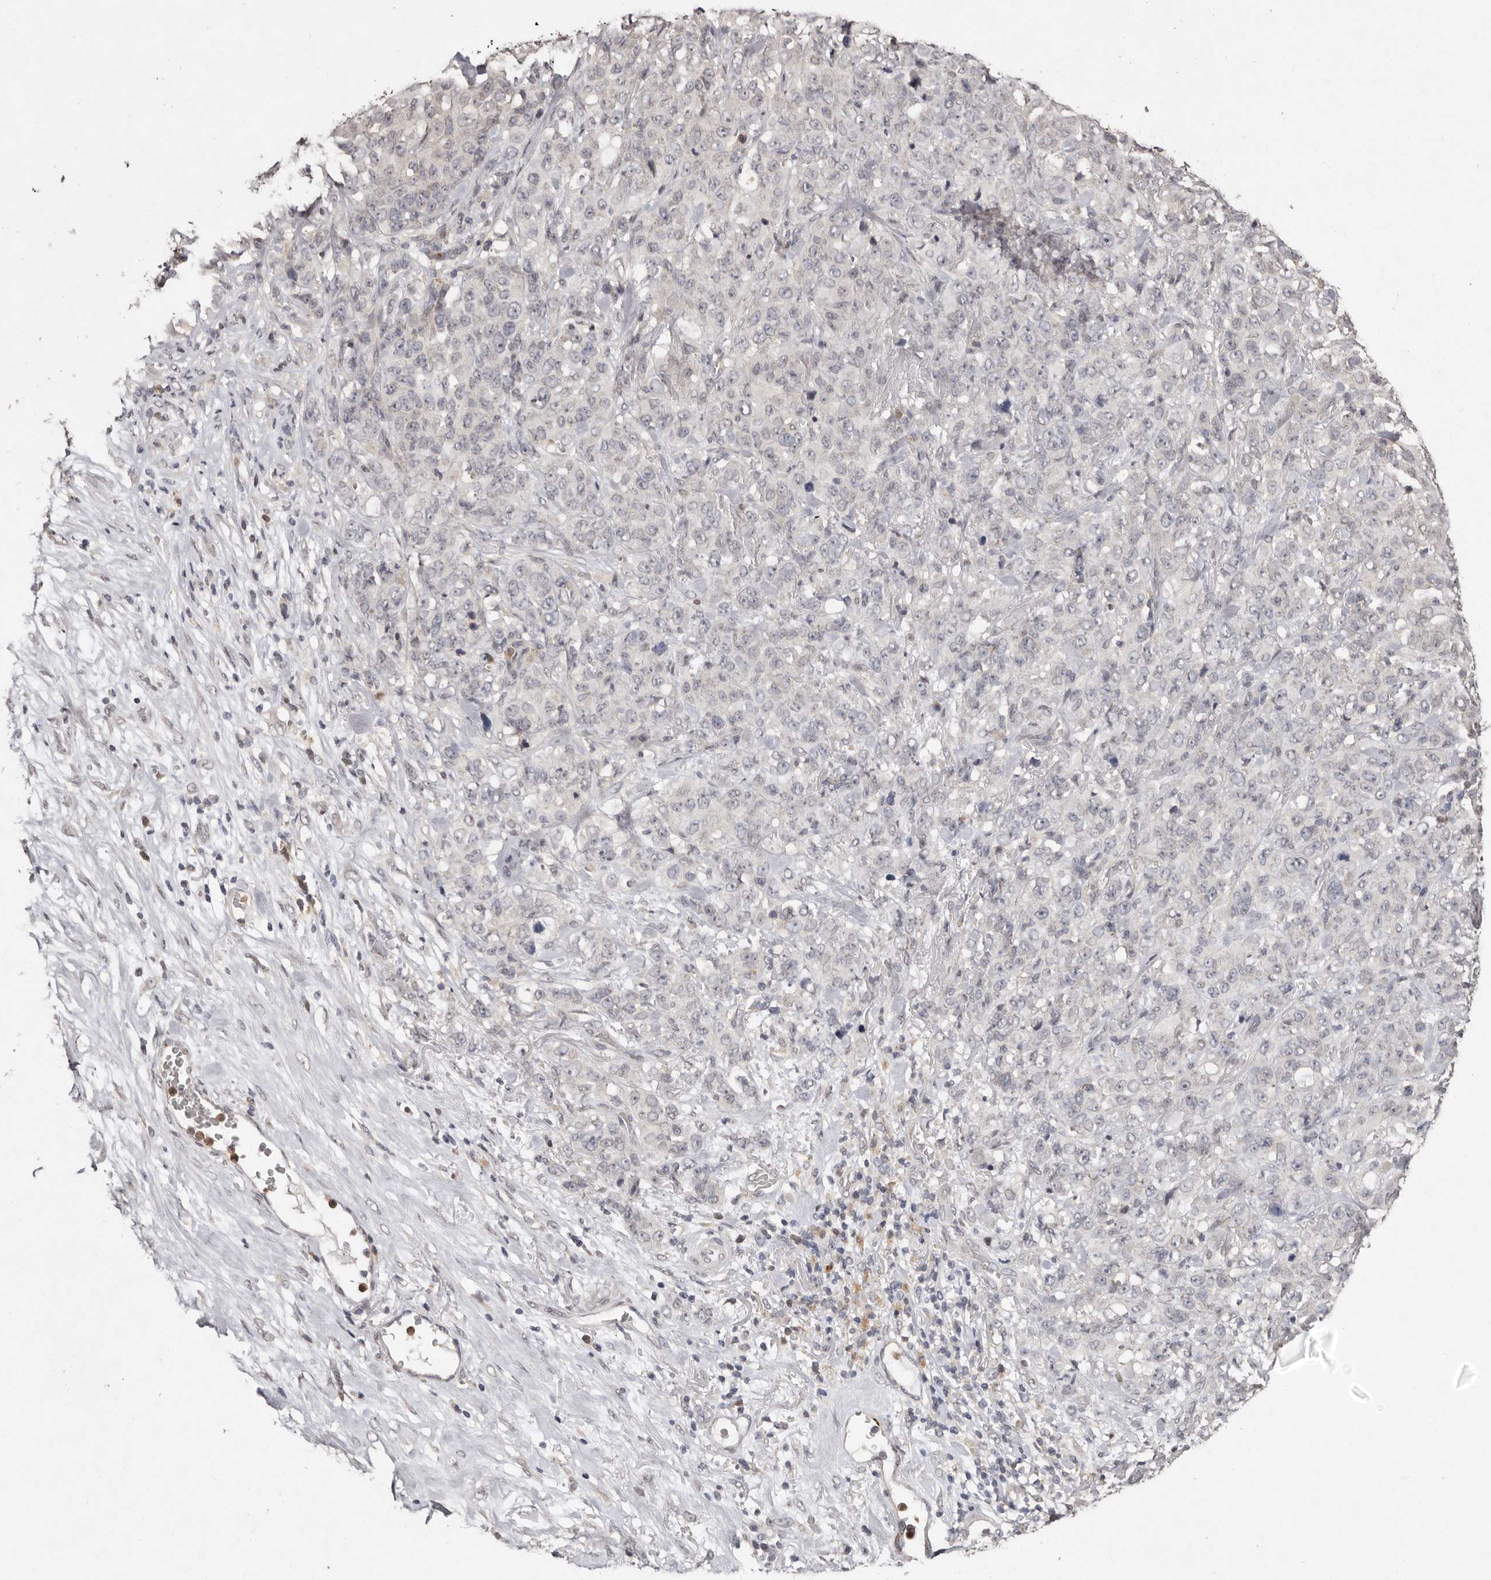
{"staining": {"intensity": "negative", "quantity": "none", "location": "none"}, "tissue": "stomach cancer", "cell_type": "Tumor cells", "image_type": "cancer", "snomed": [{"axis": "morphology", "description": "Adenocarcinoma, NOS"}, {"axis": "topography", "description": "Stomach"}], "caption": "A high-resolution micrograph shows IHC staining of stomach cancer (adenocarcinoma), which displays no significant staining in tumor cells. The staining was performed using DAB to visualize the protein expression in brown, while the nuclei were stained in blue with hematoxylin (Magnification: 20x).", "gene": "SULT1E1", "patient": {"sex": "male", "age": 48}}